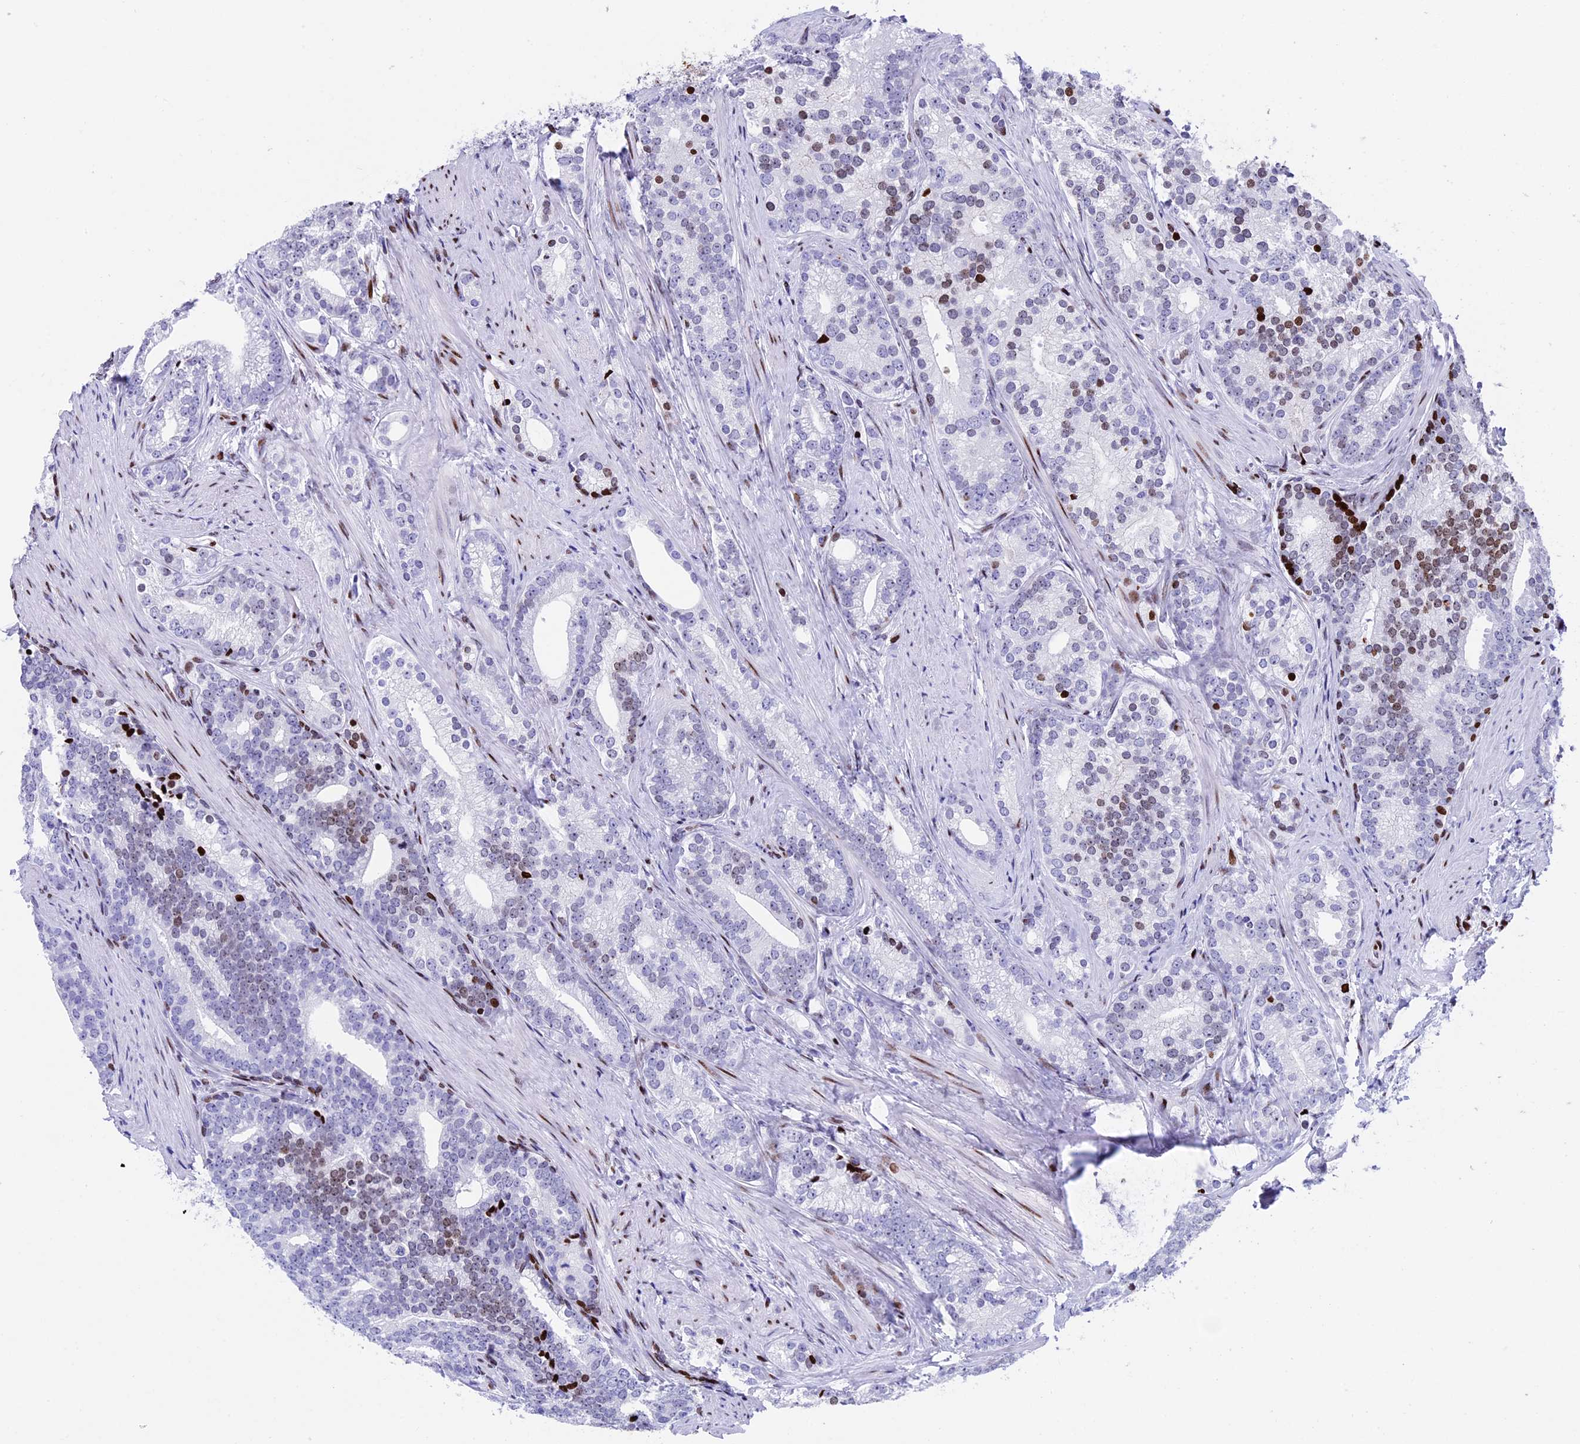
{"staining": {"intensity": "moderate", "quantity": "<25%", "location": "nuclear"}, "tissue": "prostate cancer", "cell_type": "Tumor cells", "image_type": "cancer", "snomed": [{"axis": "morphology", "description": "Adenocarcinoma, Low grade"}, {"axis": "topography", "description": "Prostate"}], "caption": "This photomicrograph demonstrates immunohistochemistry staining of human prostate low-grade adenocarcinoma, with low moderate nuclear expression in approximately <25% of tumor cells.", "gene": "BTBD3", "patient": {"sex": "male", "age": 71}}